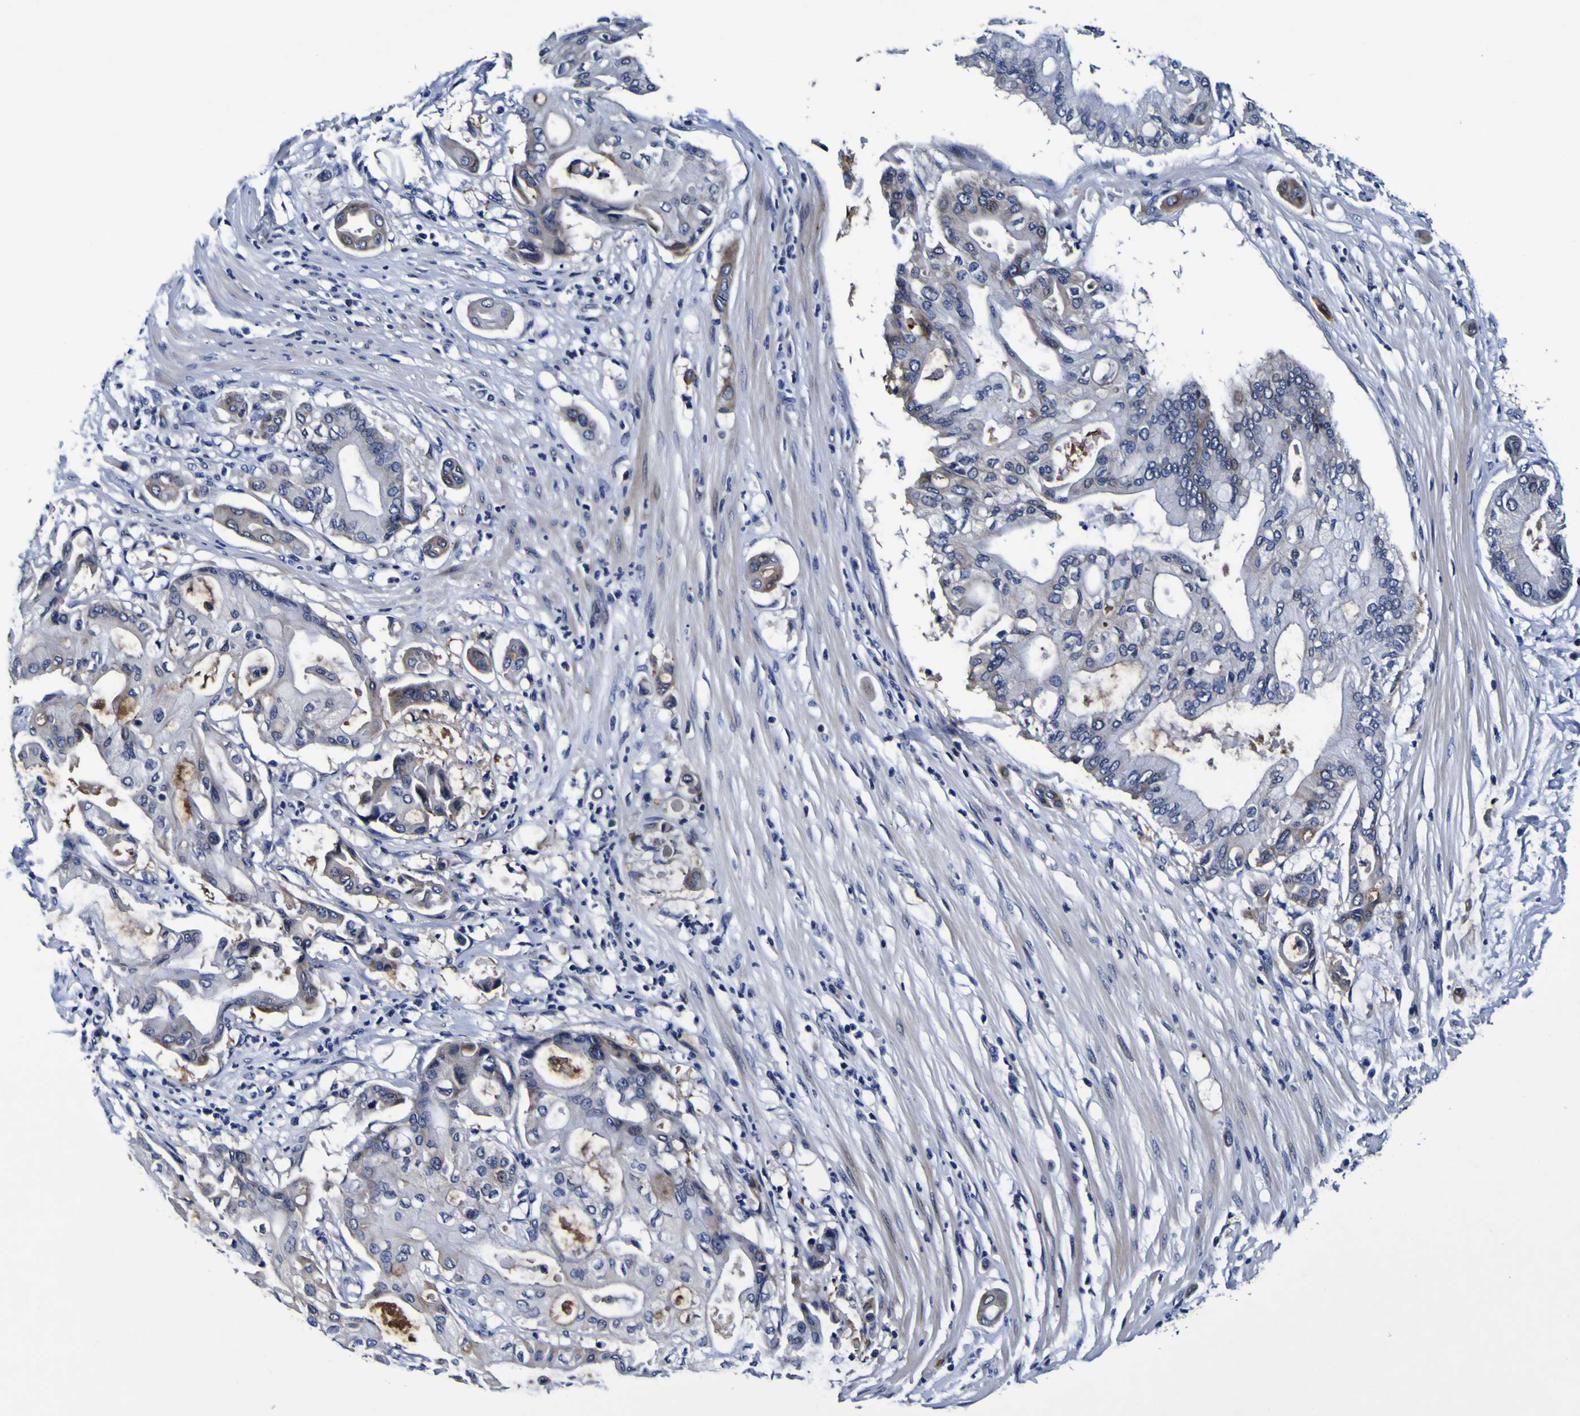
{"staining": {"intensity": "strong", "quantity": "<25%", "location": "cytoplasmic/membranous"}, "tissue": "pancreatic cancer", "cell_type": "Tumor cells", "image_type": "cancer", "snomed": [{"axis": "morphology", "description": "Adenocarcinoma, NOS"}, {"axis": "morphology", "description": "Adenocarcinoma, metastatic, NOS"}, {"axis": "topography", "description": "Lymph node"}, {"axis": "topography", "description": "Pancreas"}, {"axis": "topography", "description": "Duodenum"}], "caption": "Strong cytoplasmic/membranous positivity for a protein is present in about <25% of tumor cells of pancreatic adenocarcinoma using immunohistochemistry.", "gene": "SORCS1", "patient": {"sex": "female", "age": 64}}